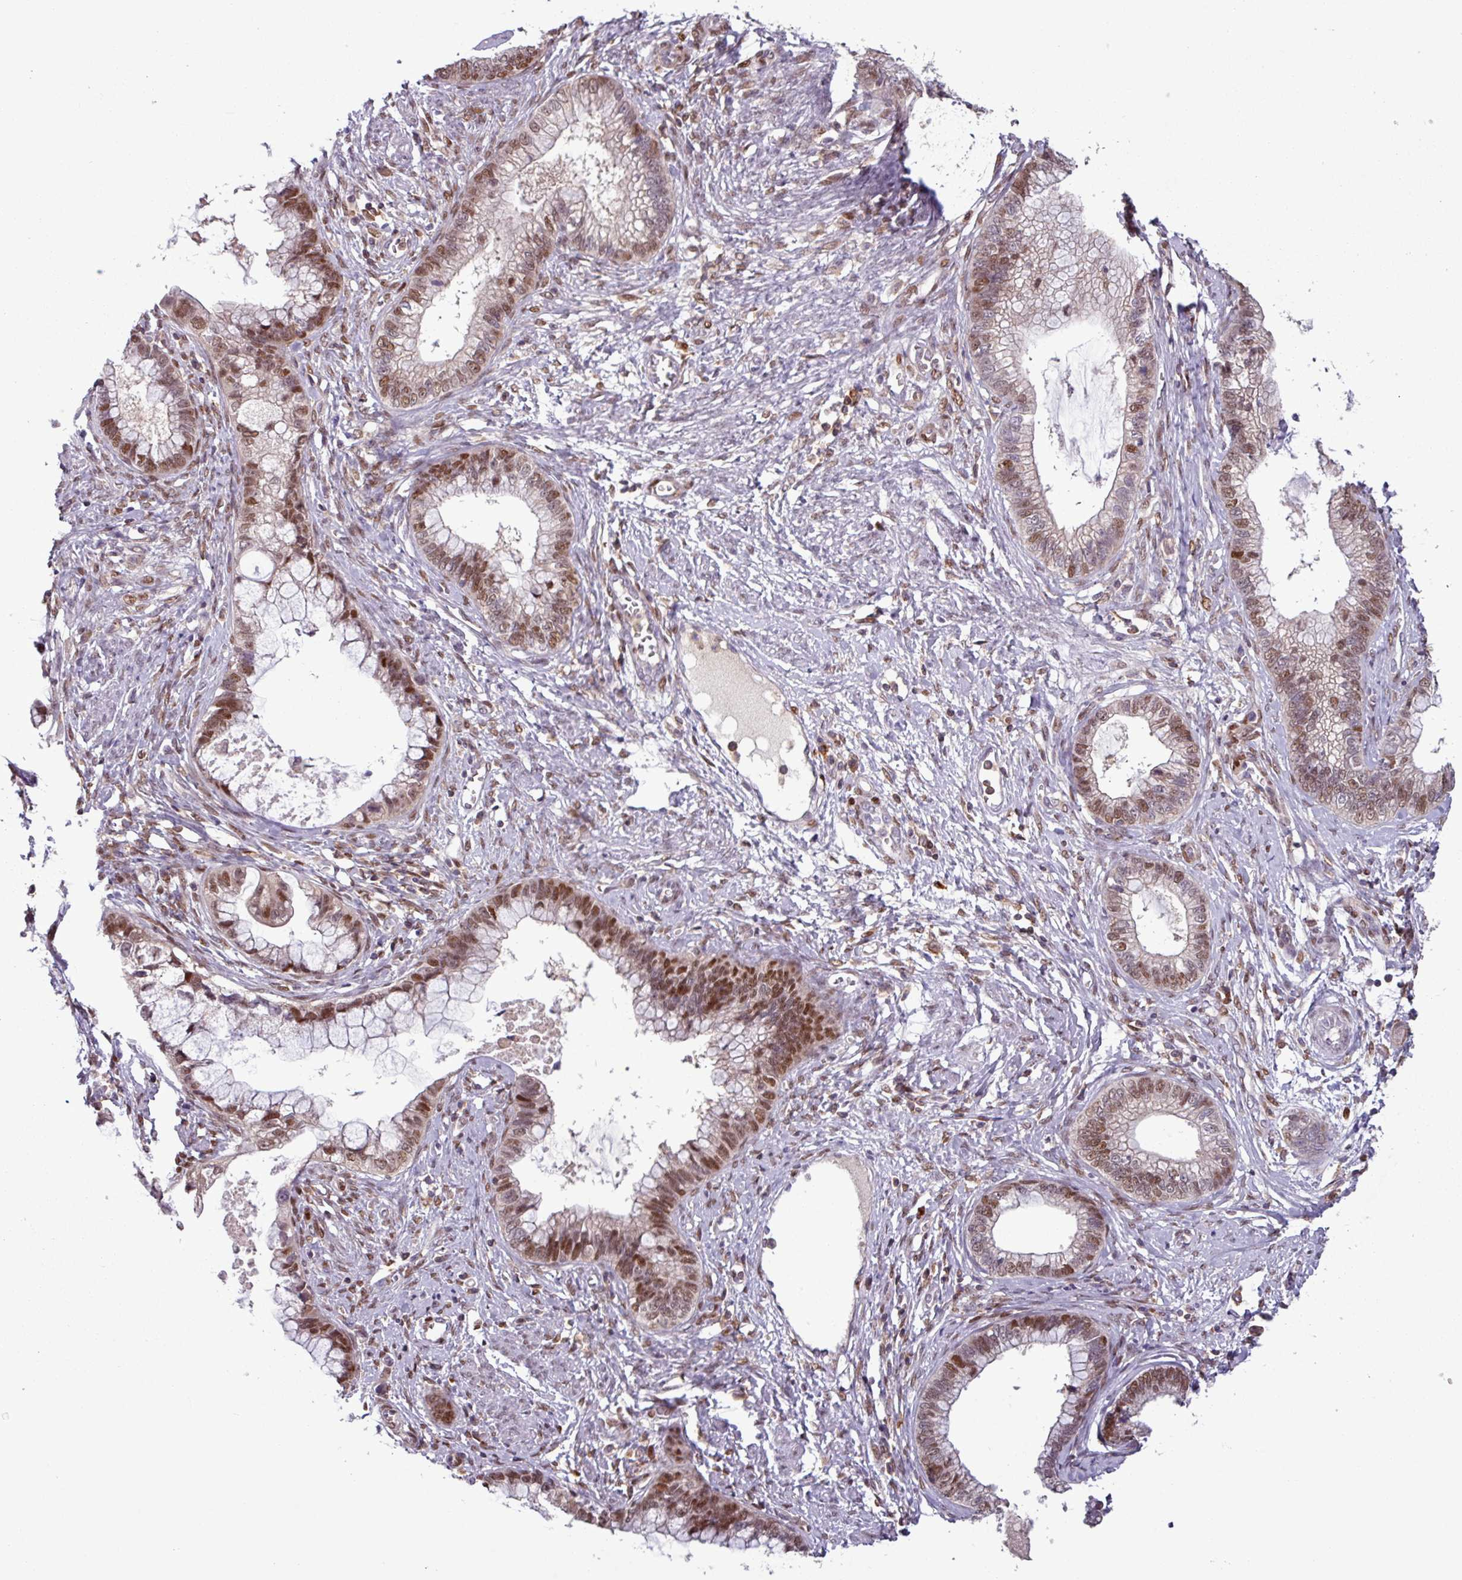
{"staining": {"intensity": "moderate", "quantity": ">75%", "location": "nuclear"}, "tissue": "cervical cancer", "cell_type": "Tumor cells", "image_type": "cancer", "snomed": [{"axis": "morphology", "description": "Adenocarcinoma, NOS"}, {"axis": "topography", "description": "Cervix"}], "caption": "The photomicrograph shows immunohistochemical staining of cervical cancer. There is moderate nuclear expression is present in about >75% of tumor cells. (brown staining indicates protein expression, while blue staining denotes nuclei).", "gene": "PRRX1", "patient": {"sex": "female", "age": 44}}